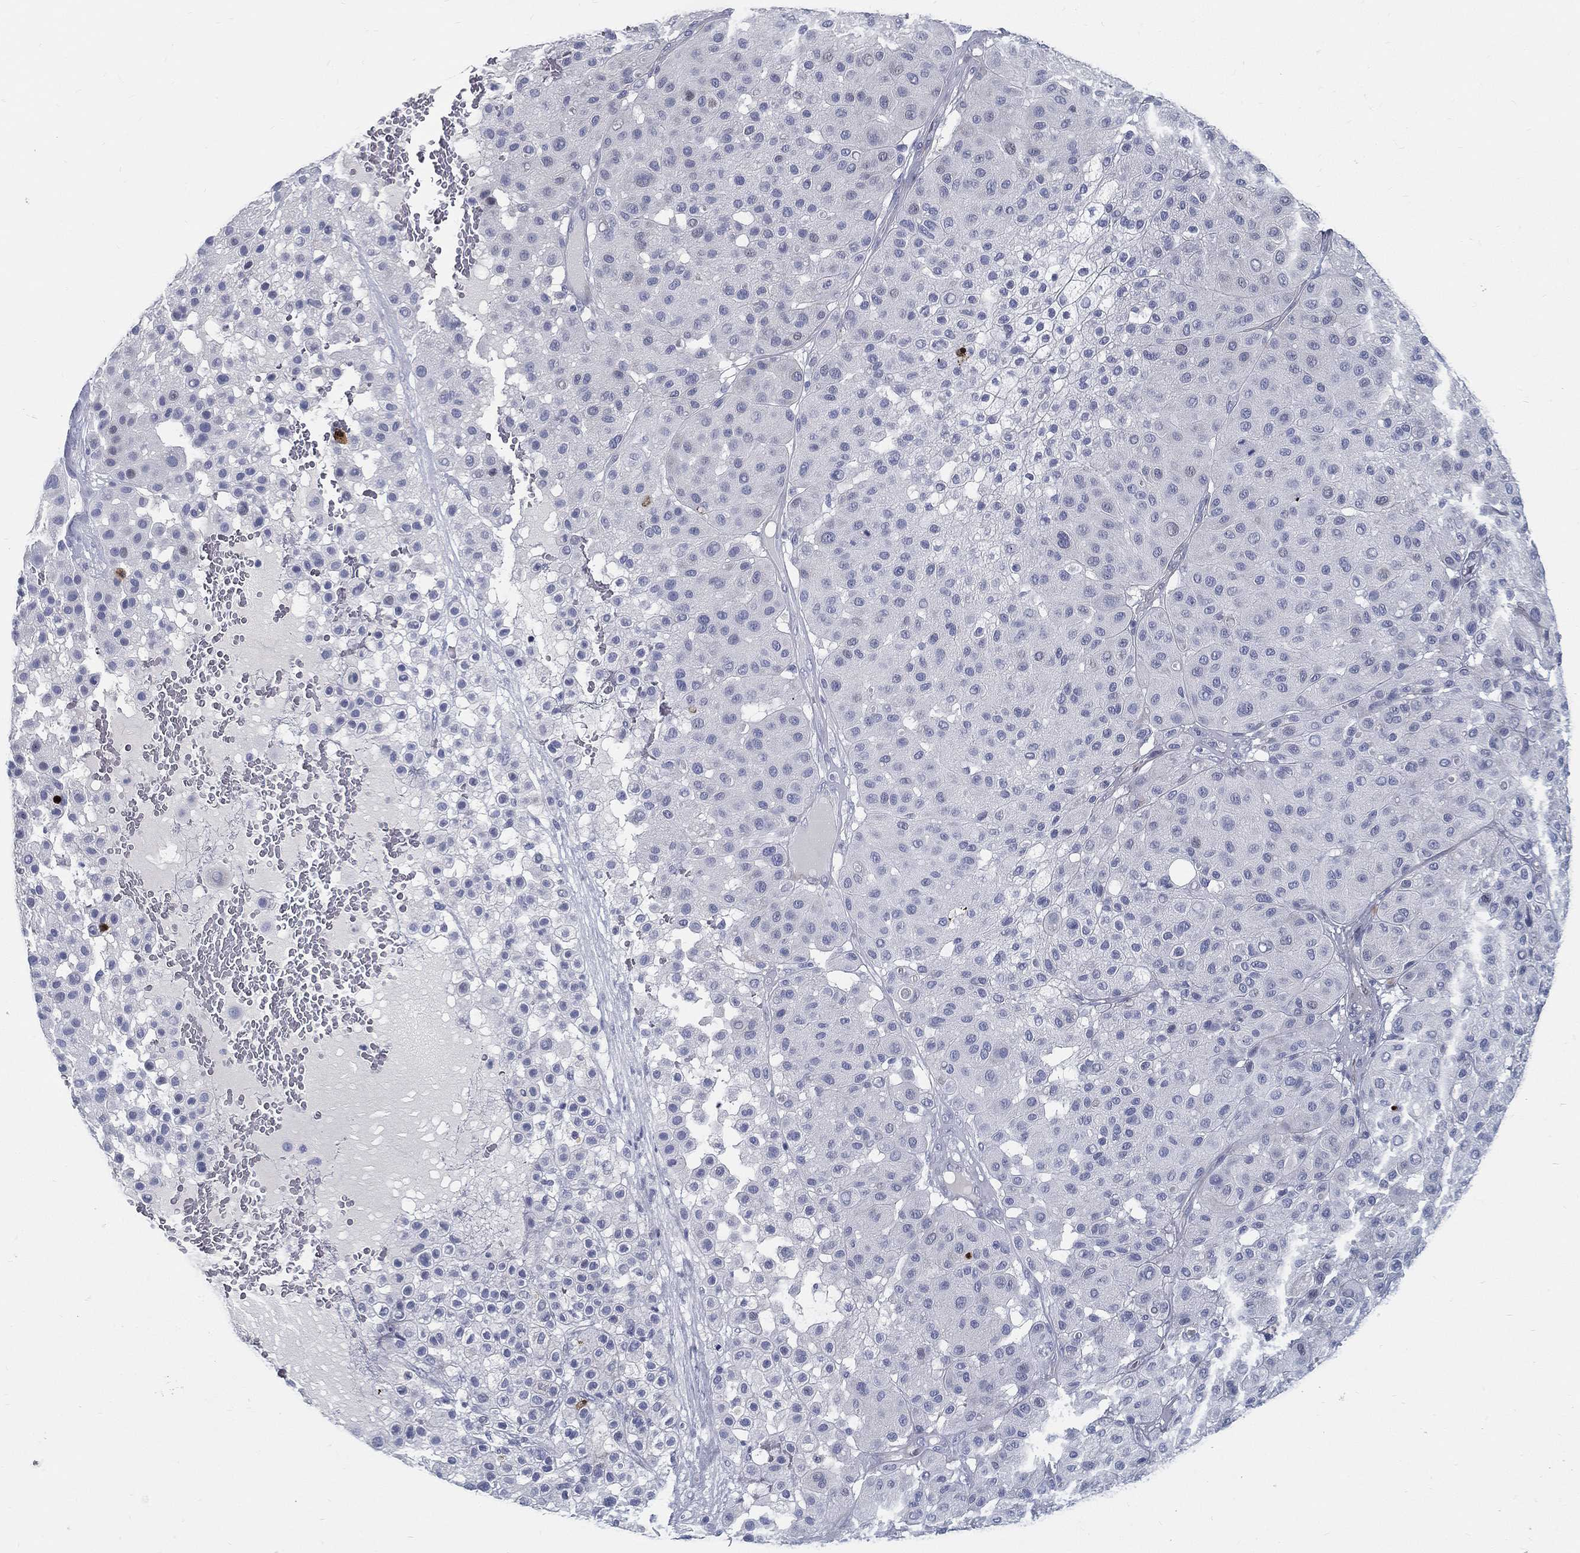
{"staining": {"intensity": "negative", "quantity": "none", "location": "none"}, "tissue": "melanoma", "cell_type": "Tumor cells", "image_type": "cancer", "snomed": [{"axis": "morphology", "description": "Malignant melanoma, Metastatic site"}, {"axis": "topography", "description": "Smooth muscle"}], "caption": "This is an IHC image of melanoma. There is no staining in tumor cells.", "gene": "SPPL2C", "patient": {"sex": "male", "age": 41}}